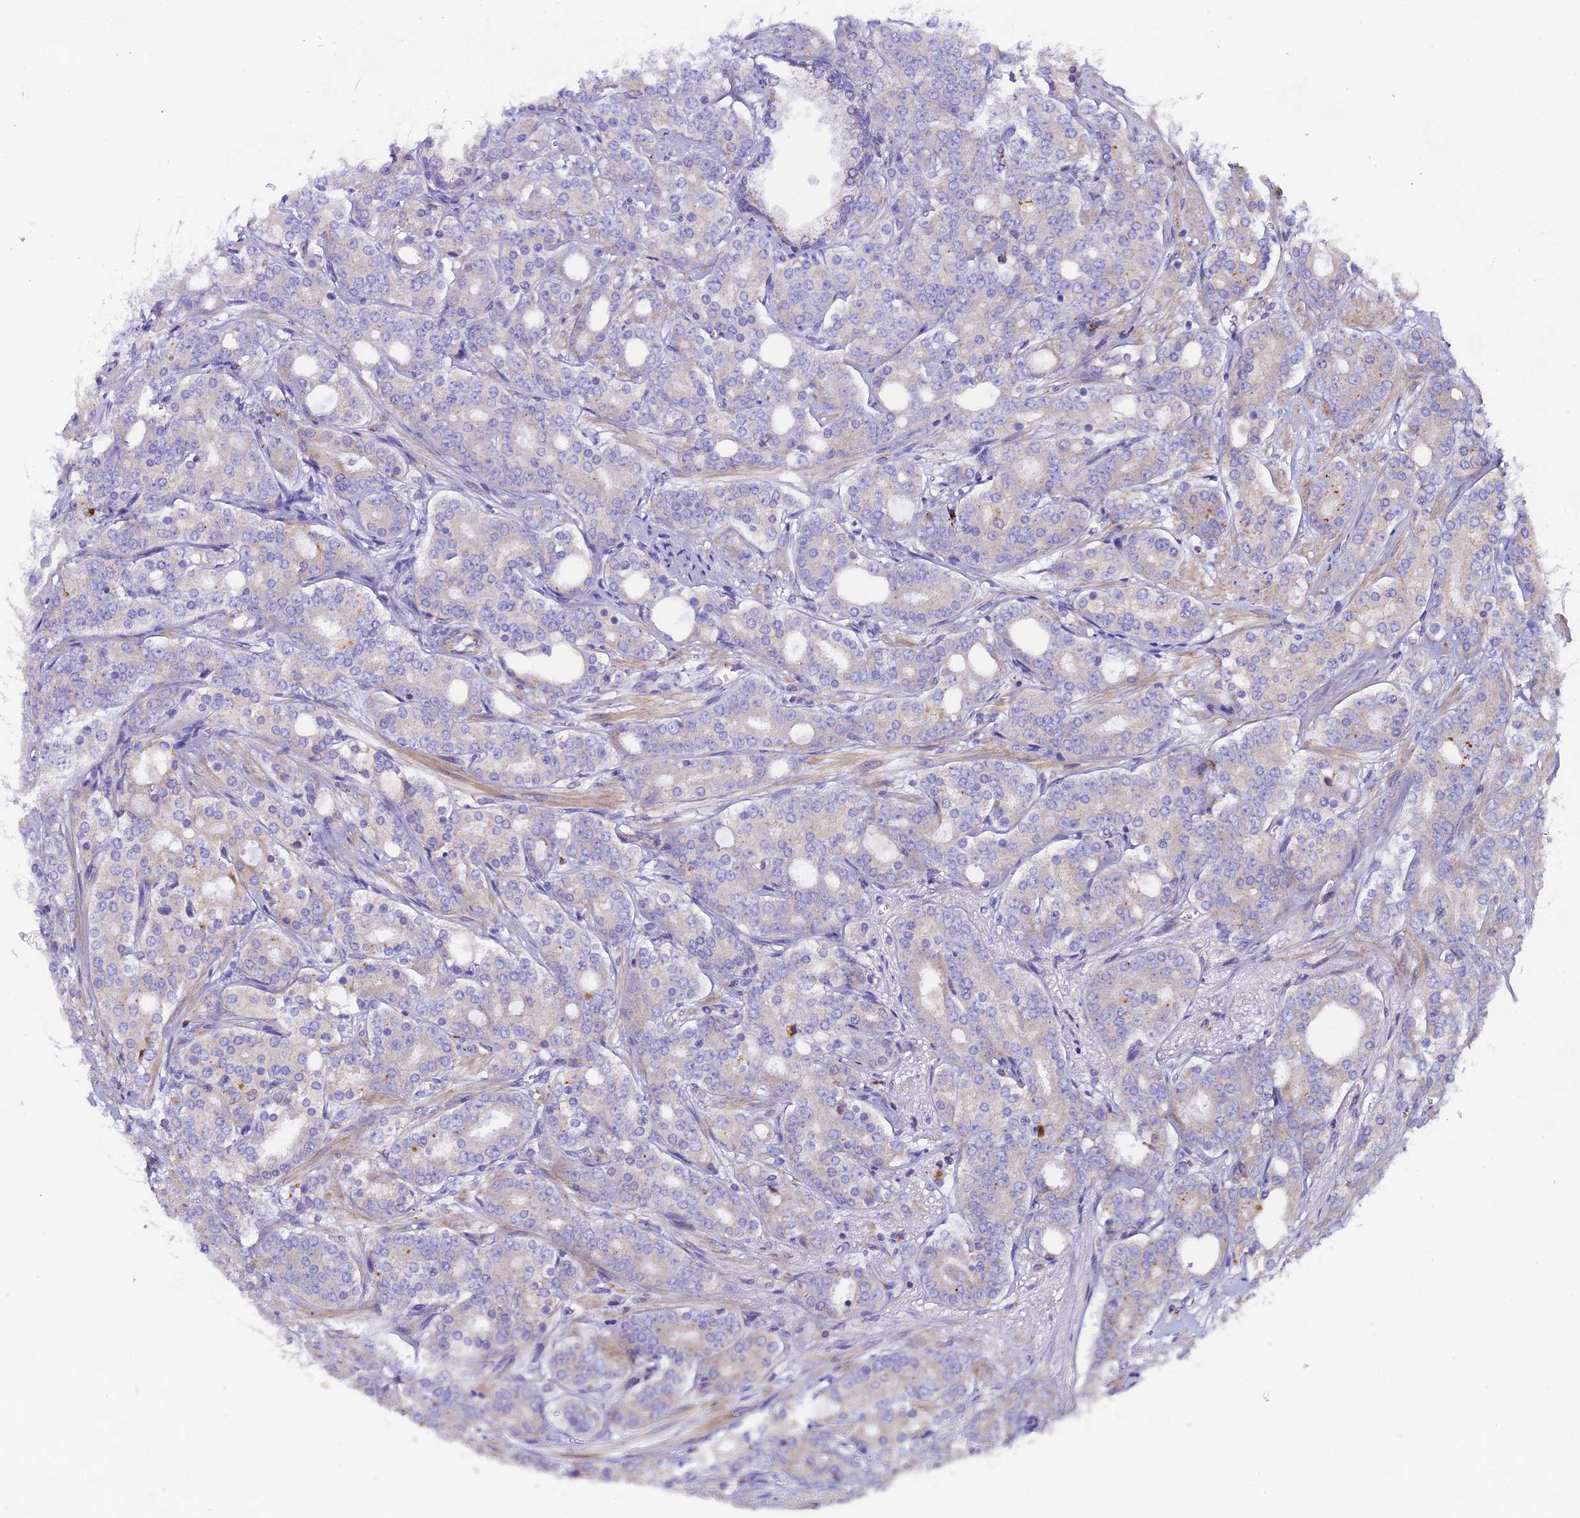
{"staining": {"intensity": "negative", "quantity": "none", "location": "none"}, "tissue": "prostate cancer", "cell_type": "Tumor cells", "image_type": "cancer", "snomed": [{"axis": "morphology", "description": "Adenocarcinoma, High grade"}, {"axis": "topography", "description": "Prostate"}], "caption": "Protein analysis of prostate cancer shows no significant expression in tumor cells.", "gene": "PIGU", "patient": {"sex": "male", "age": 62}}